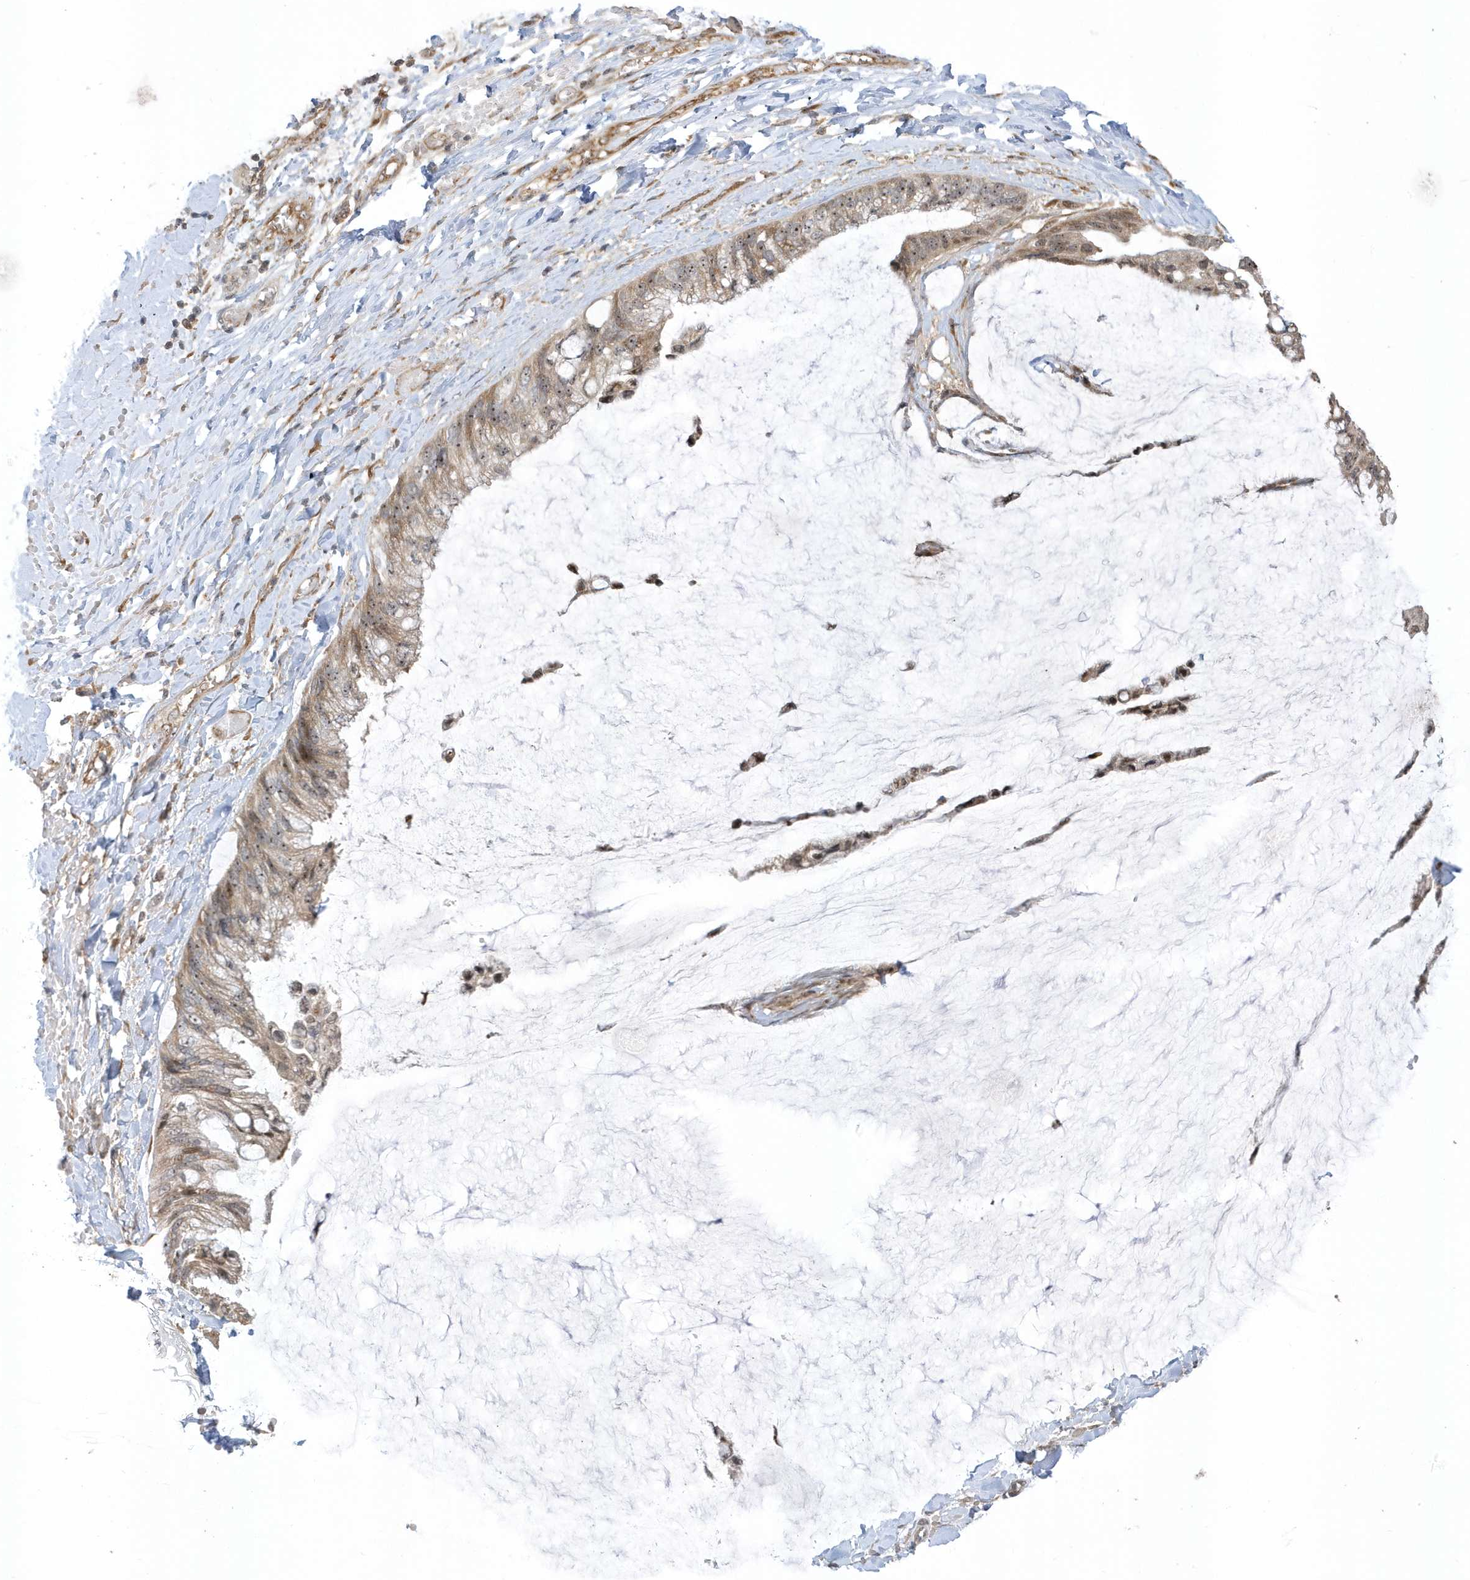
{"staining": {"intensity": "weak", "quantity": ">75%", "location": "cytoplasmic/membranous,nuclear"}, "tissue": "ovarian cancer", "cell_type": "Tumor cells", "image_type": "cancer", "snomed": [{"axis": "morphology", "description": "Cystadenocarcinoma, mucinous, NOS"}, {"axis": "topography", "description": "Ovary"}], "caption": "This photomicrograph displays ovarian cancer stained with immunohistochemistry (IHC) to label a protein in brown. The cytoplasmic/membranous and nuclear of tumor cells show weak positivity for the protein. Nuclei are counter-stained blue.", "gene": "ECM2", "patient": {"sex": "female", "age": 39}}